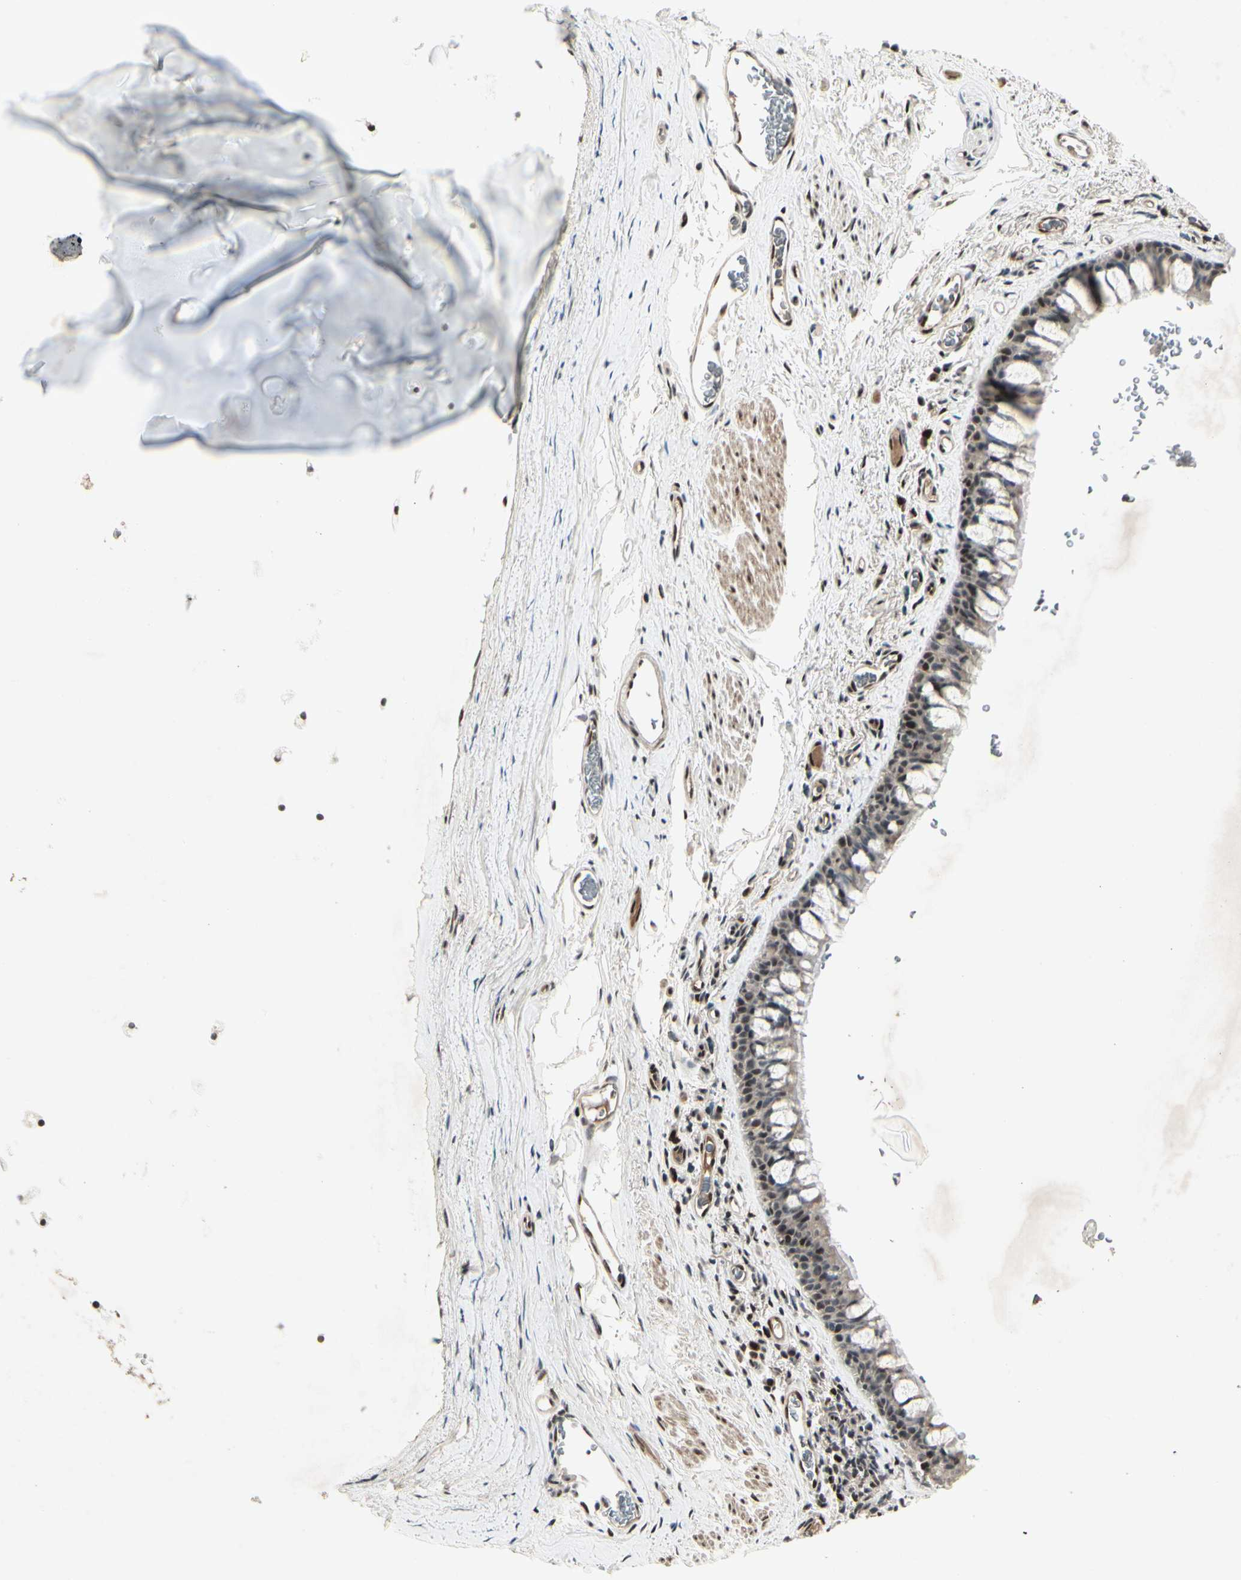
{"staining": {"intensity": "moderate", "quantity": ">75%", "location": "nuclear"}, "tissue": "bronchus", "cell_type": "Respiratory epithelial cells", "image_type": "normal", "snomed": [{"axis": "morphology", "description": "Normal tissue, NOS"}, {"axis": "morphology", "description": "Malignant melanoma, Metastatic site"}, {"axis": "topography", "description": "Bronchus"}, {"axis": "topography", "description": "Lung"}], "caption": "Immunohistochemistry image of unremarkable bronchus: bronchus stained using immunohistochemistry demonstrates medium levels of moderate protein expression localized specifically in the nuclear of respiratory epithelial cells, appearing as a nuclear brown color.", "gene": "FOXJ2", "patient": {"sex": "male", "age": 64}}